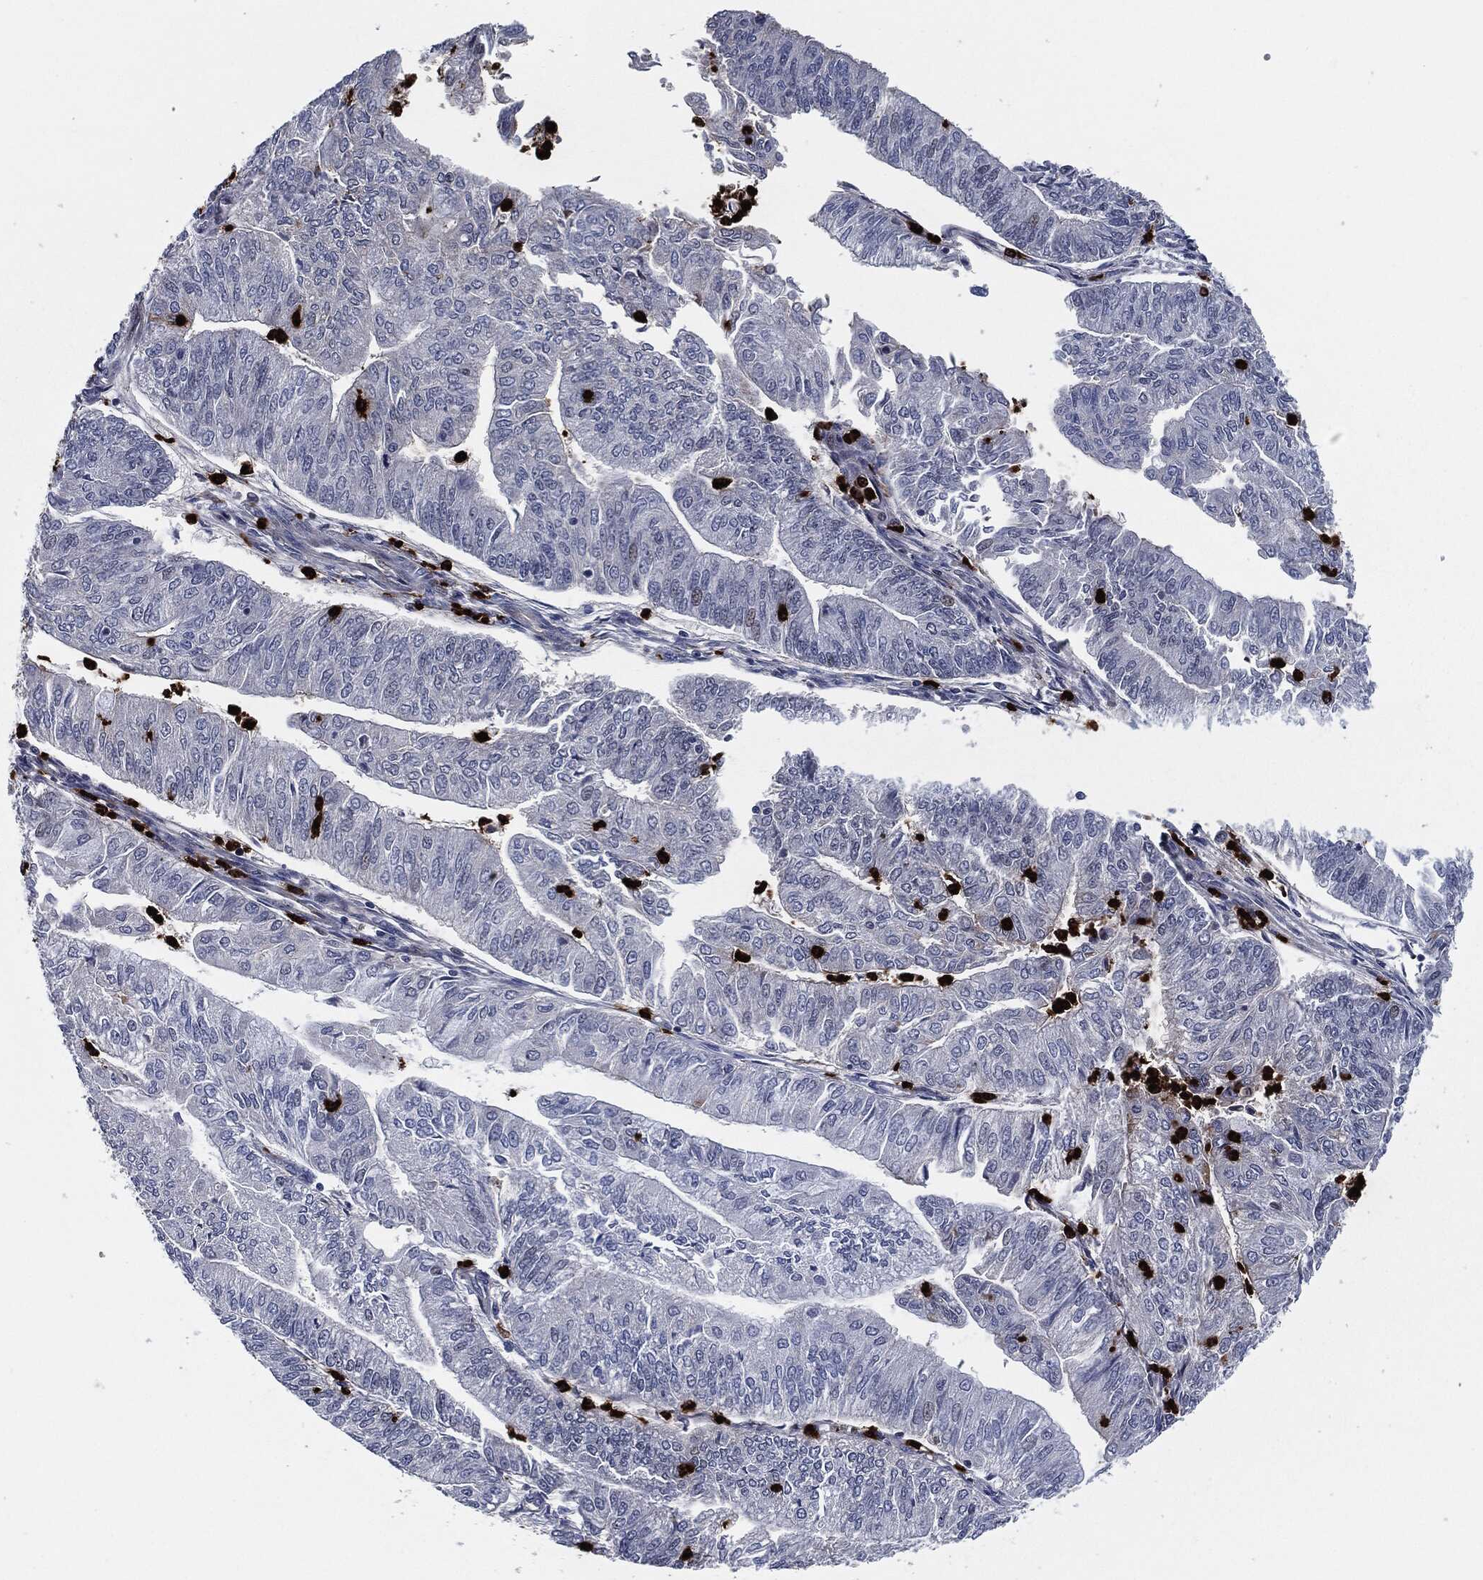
{"staining": {"intensity": "negative", "quantity": "none", "location": "none"}, "tissue": "endometrial cancer", "cell_type": "Tumor cells", "image_type": "cancer", "snomed": [{"axis": "morphology", "description": "Adenocarcinoma, NOS"}, {"axis": "topography", "description": "Endometrium"}], "caption": "Tumor cells show no significant protein staining in endometrial adenocarcinoma. (DAB (3,3'-diaminobenzidine) immunohistochemistry with hematoxylin counter stain).", "gene": "MPO", "patient": {"sex": "female", "age": 59}}